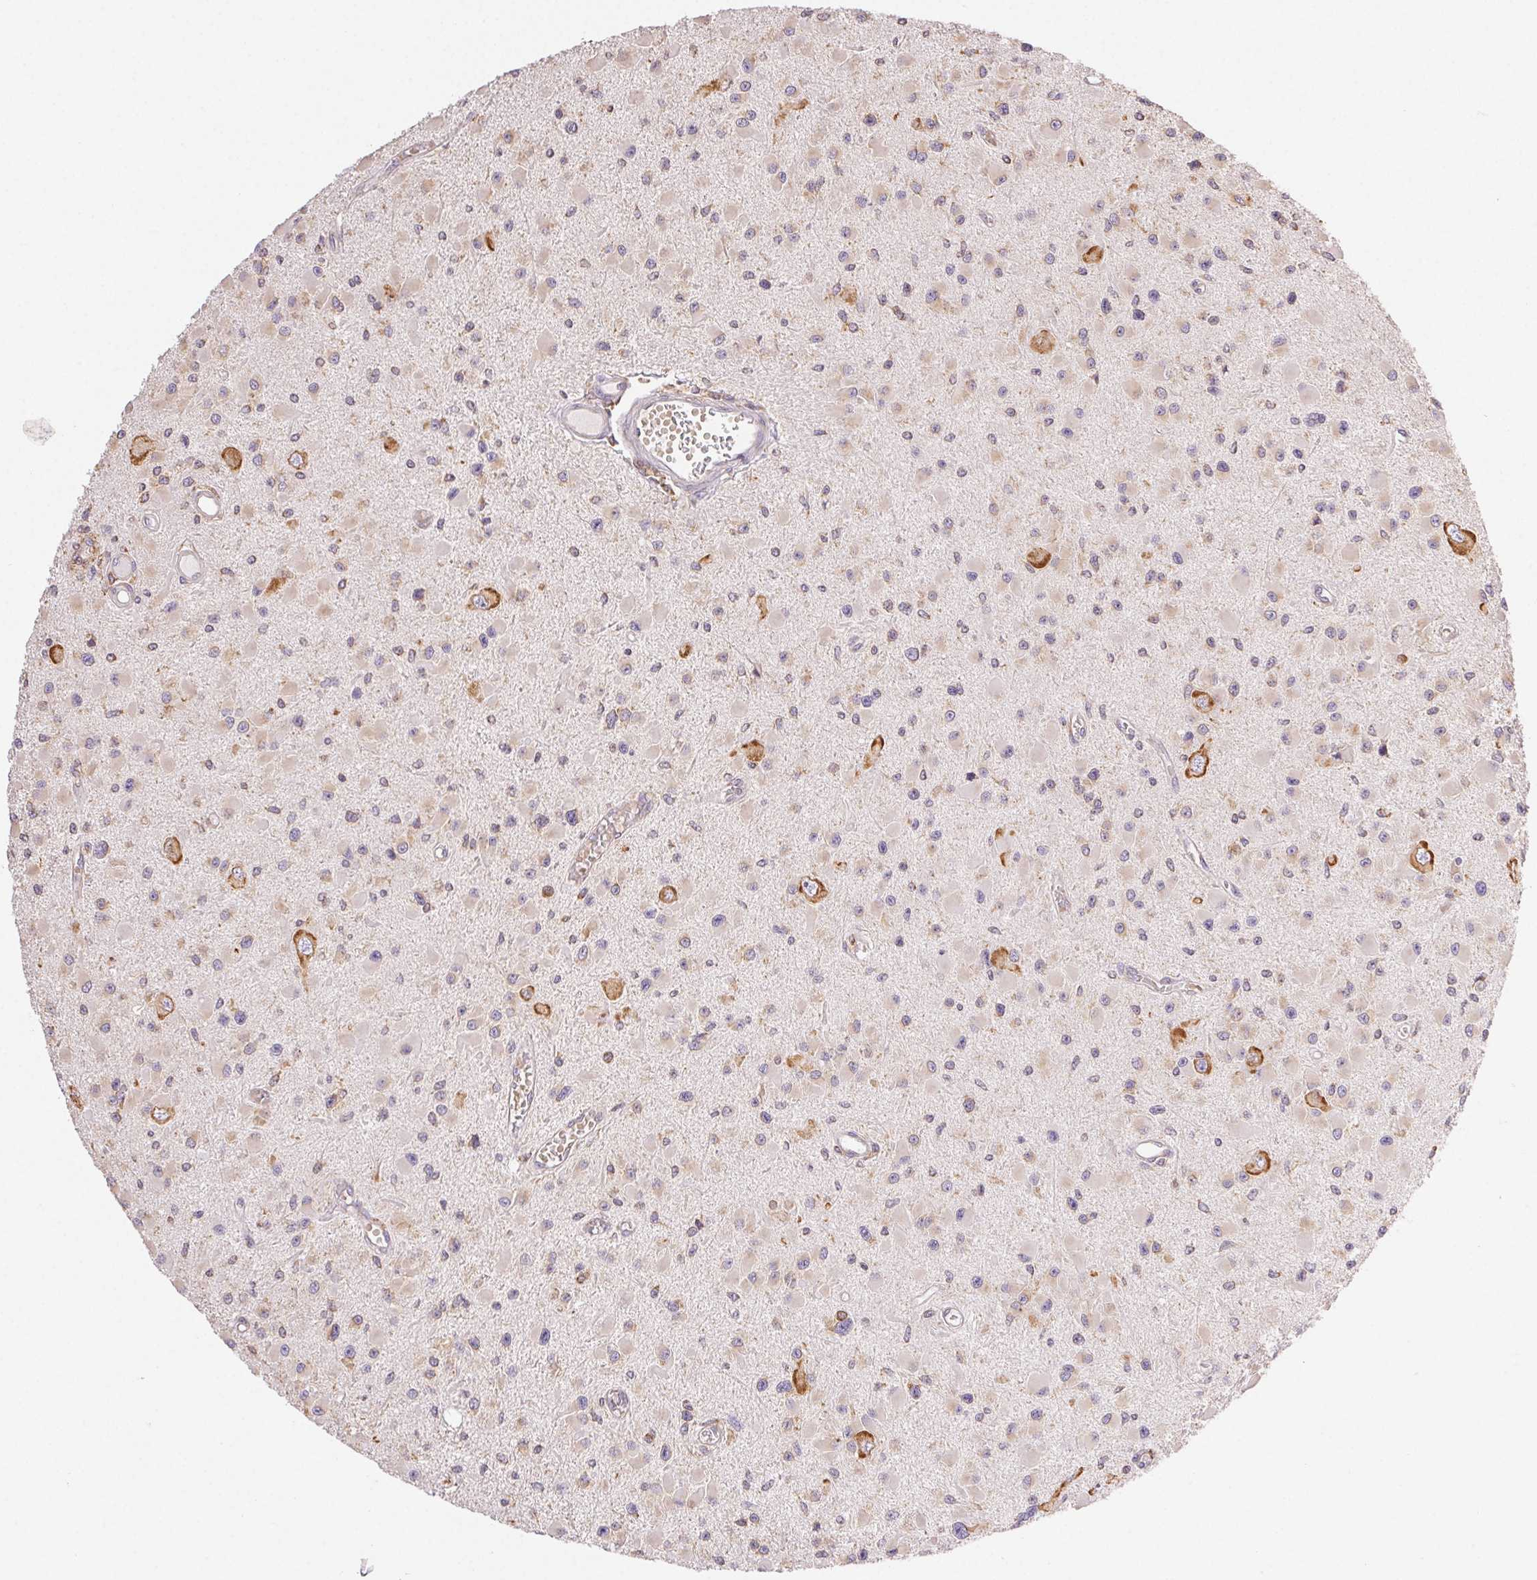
{"staining": {"intensity": "weak", "quantity": "<25%", "location": "cytoplasmic/membranous"}, "tissue": "glioma", "cell_type": "Tumor cells", "image_type": "cancer", "snomed": [{"axis": "morphology", "description": "Glioma, malignant, High grade"}, {"axis": "topography", "description": "Brain"}], "caption": "A high-resolution histopathology image shows immunohistochemistry (IHC) staining of malignant high-grade glioma, which reveals no significant expression in tumor cells.", "gene": "ENTREP1", "patient": {"sex": "male", "age": 54}}